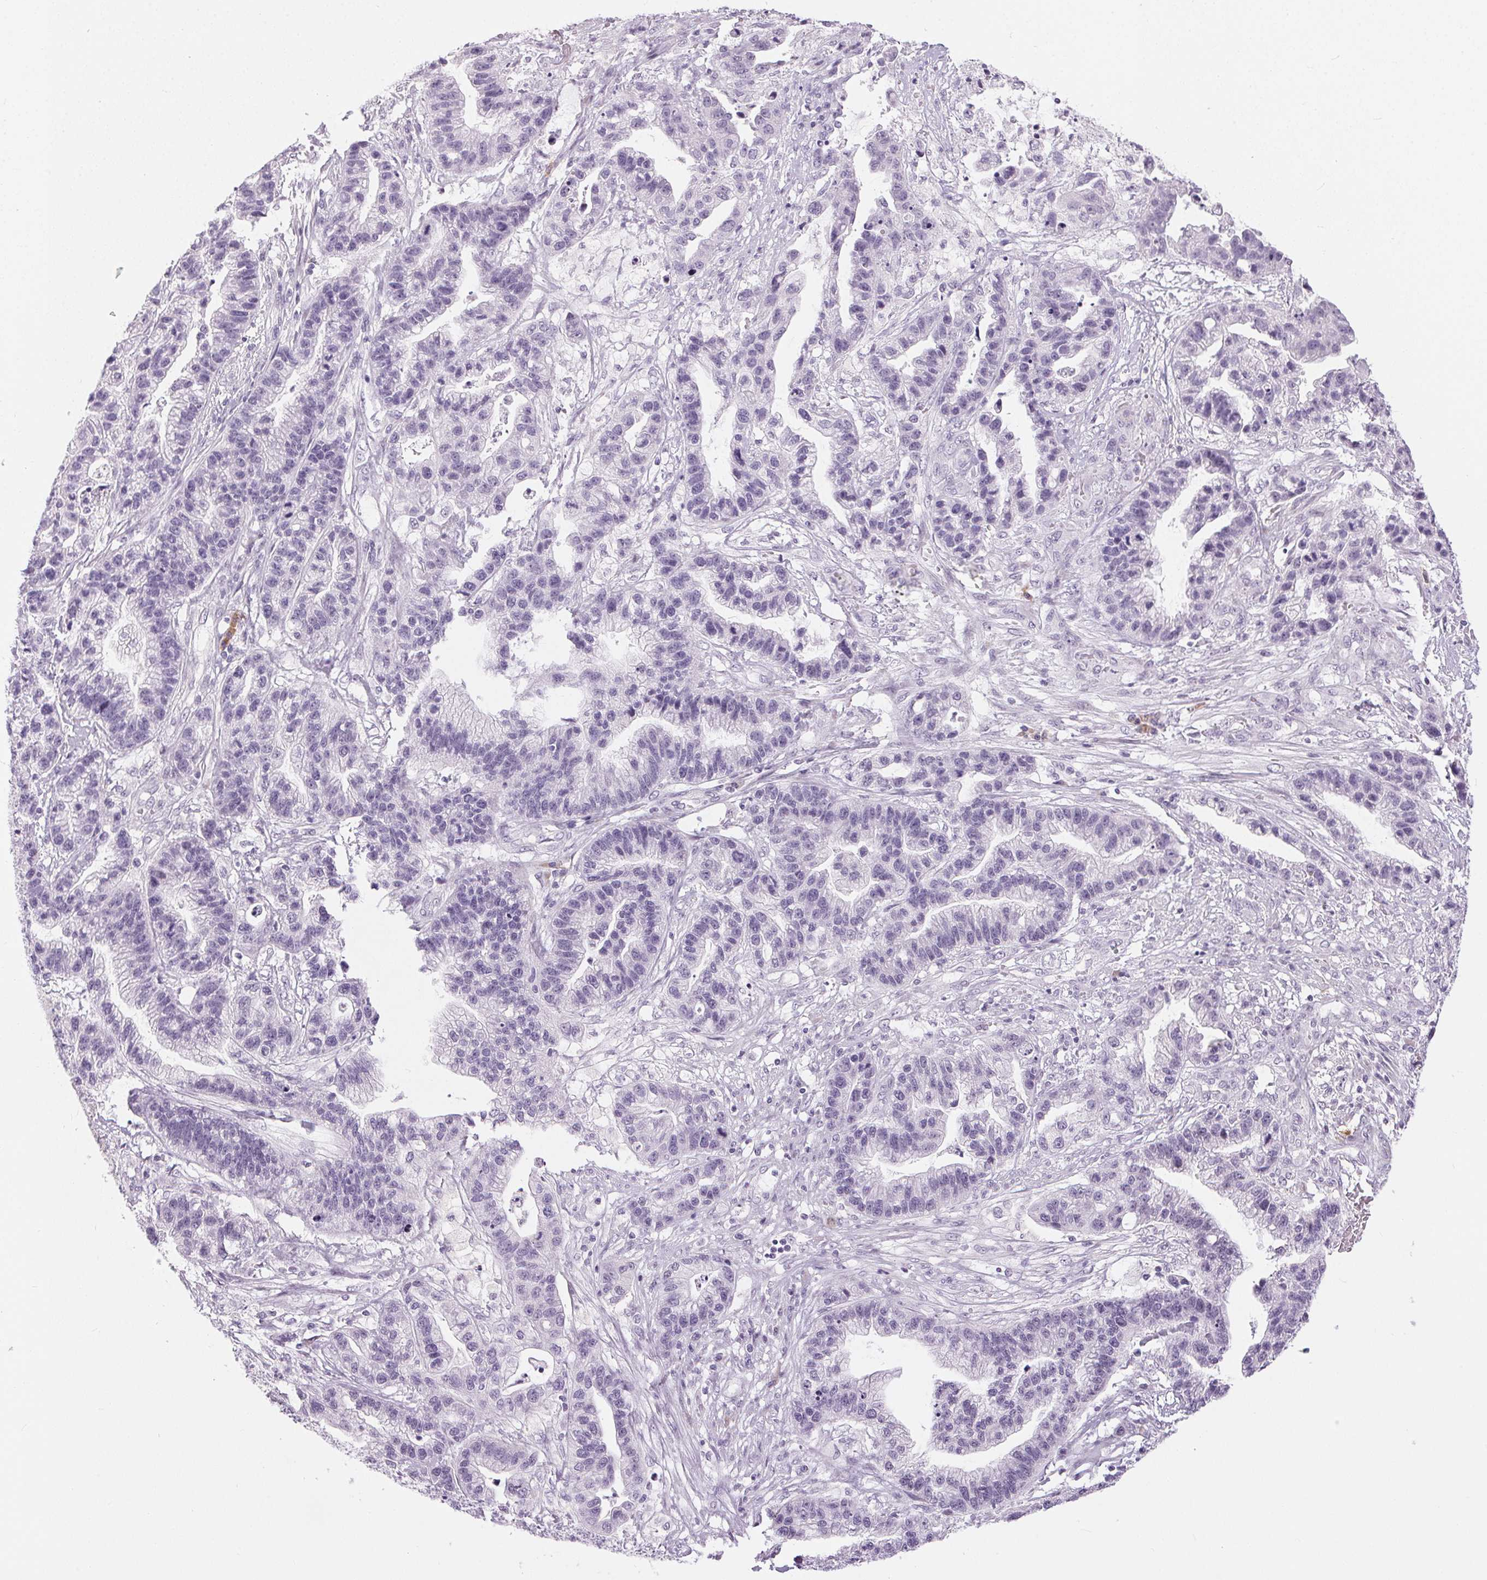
{"staining": {"intensity": "negative", "quantity": "none", "location": "none"}, "tissue": "stomach cancer", "cell_type": "Tumor cells", "image_type": "cancer", "snomed": [{"axis": "morphology", "description": "Adenocarcinoma, NOS"}, {"axis": "topography", "description": "Stomach"}], "caption": "This is a histopathology image of immunohistochemistry staining of stomach adenocarcinoma, which shows no staining in tumor cells.", "gene": "CADPS", "patient": {"sex": "male", "age": 83}}